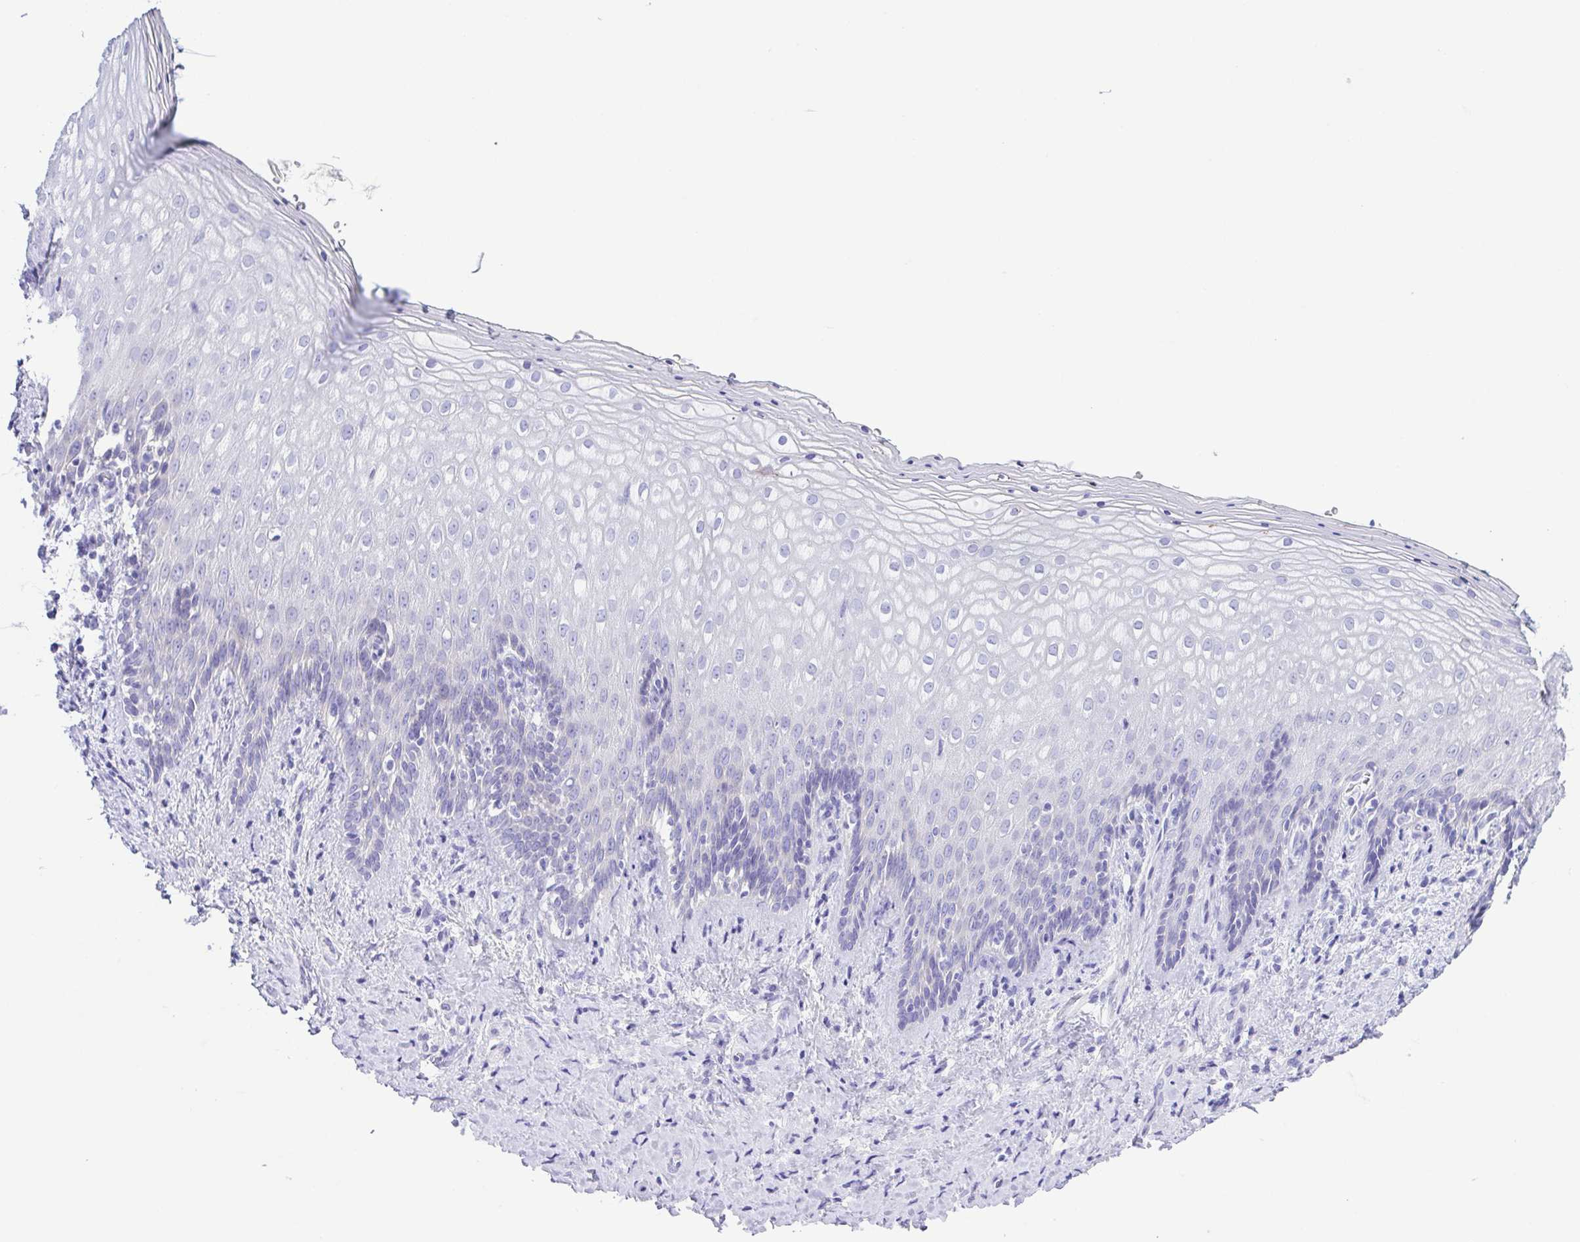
{"staining": {"intensity": "negative", "quantity": "none", "location": "none"}, "tissue": "vagina", "cell_type": "Squamous epithelial cells", "image_type": "normal", "snomed": [{"axis": "morphology", "description": "Normal tissue, NOS"}, {"axis": "topography", "description": "Vagina"}], "caption": "Immunohistochemistry image of normal vagina stained for a protein (brown), which demonstrates no positivity in squamous epithelial cells.", "gene": "CD72", "patient": {"sex": "female", "age": 42}}